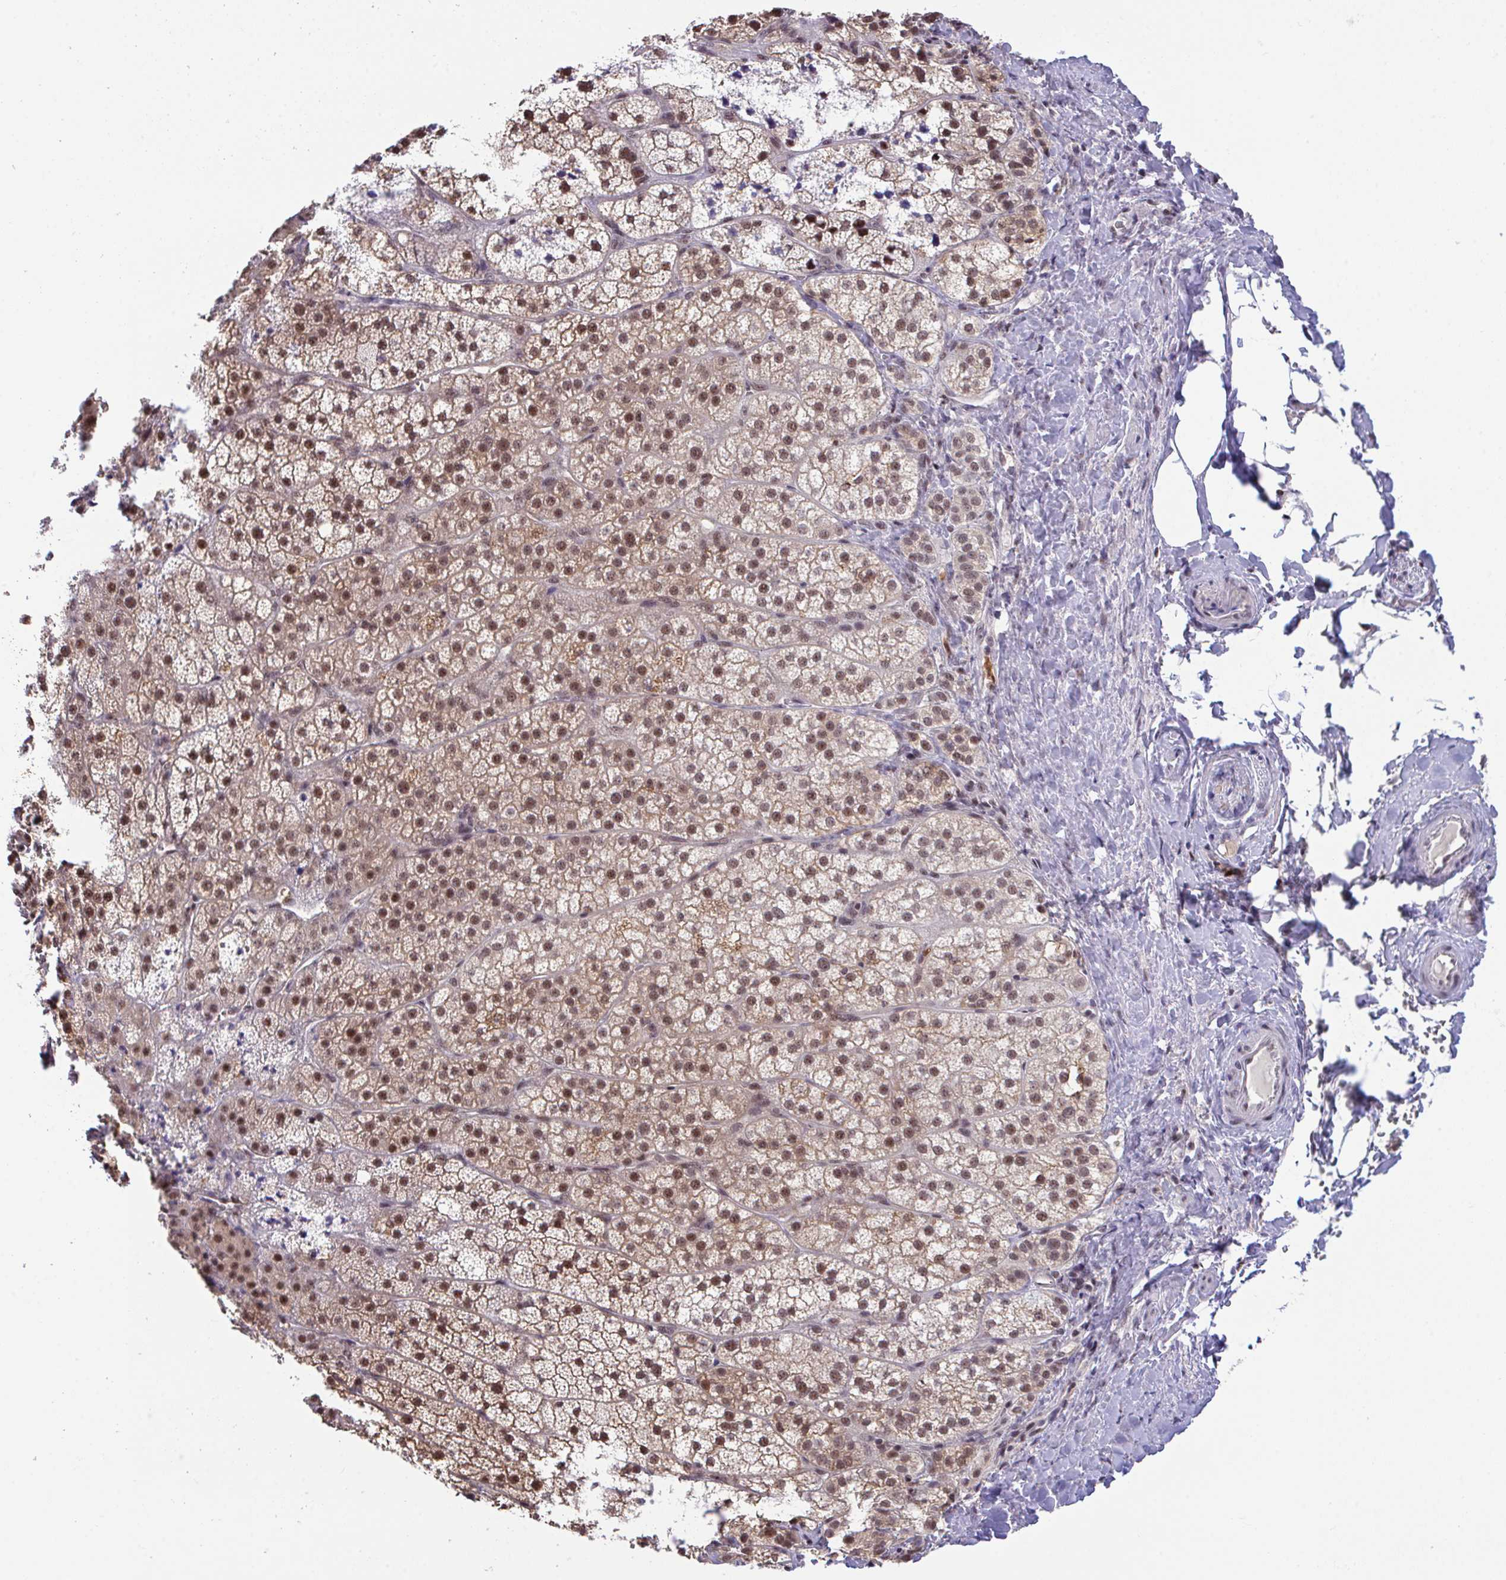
{"staining": {"intensity": "moderate", "quantity": ">75%", "location": "cytoplasmic/membranous,nuclear"}, "tissue": "adrenal gland", "cell_type": "Glandular cells", "image_type": "normal", "snomed": [{"axis": "morphology", "description": "Normal tissue, NOS"}, {"axis": "topography", "description": "Adrenal gland"}], "caption": "Moderate cytoplasmic/membranous,nuclear positivity is present in approximately >75% of glandular cells in unremarkable adrenal gland. Nuclei are stained in blue.", "gene": "OR6K3", "patient": {"sex": "male", "age": 53}}